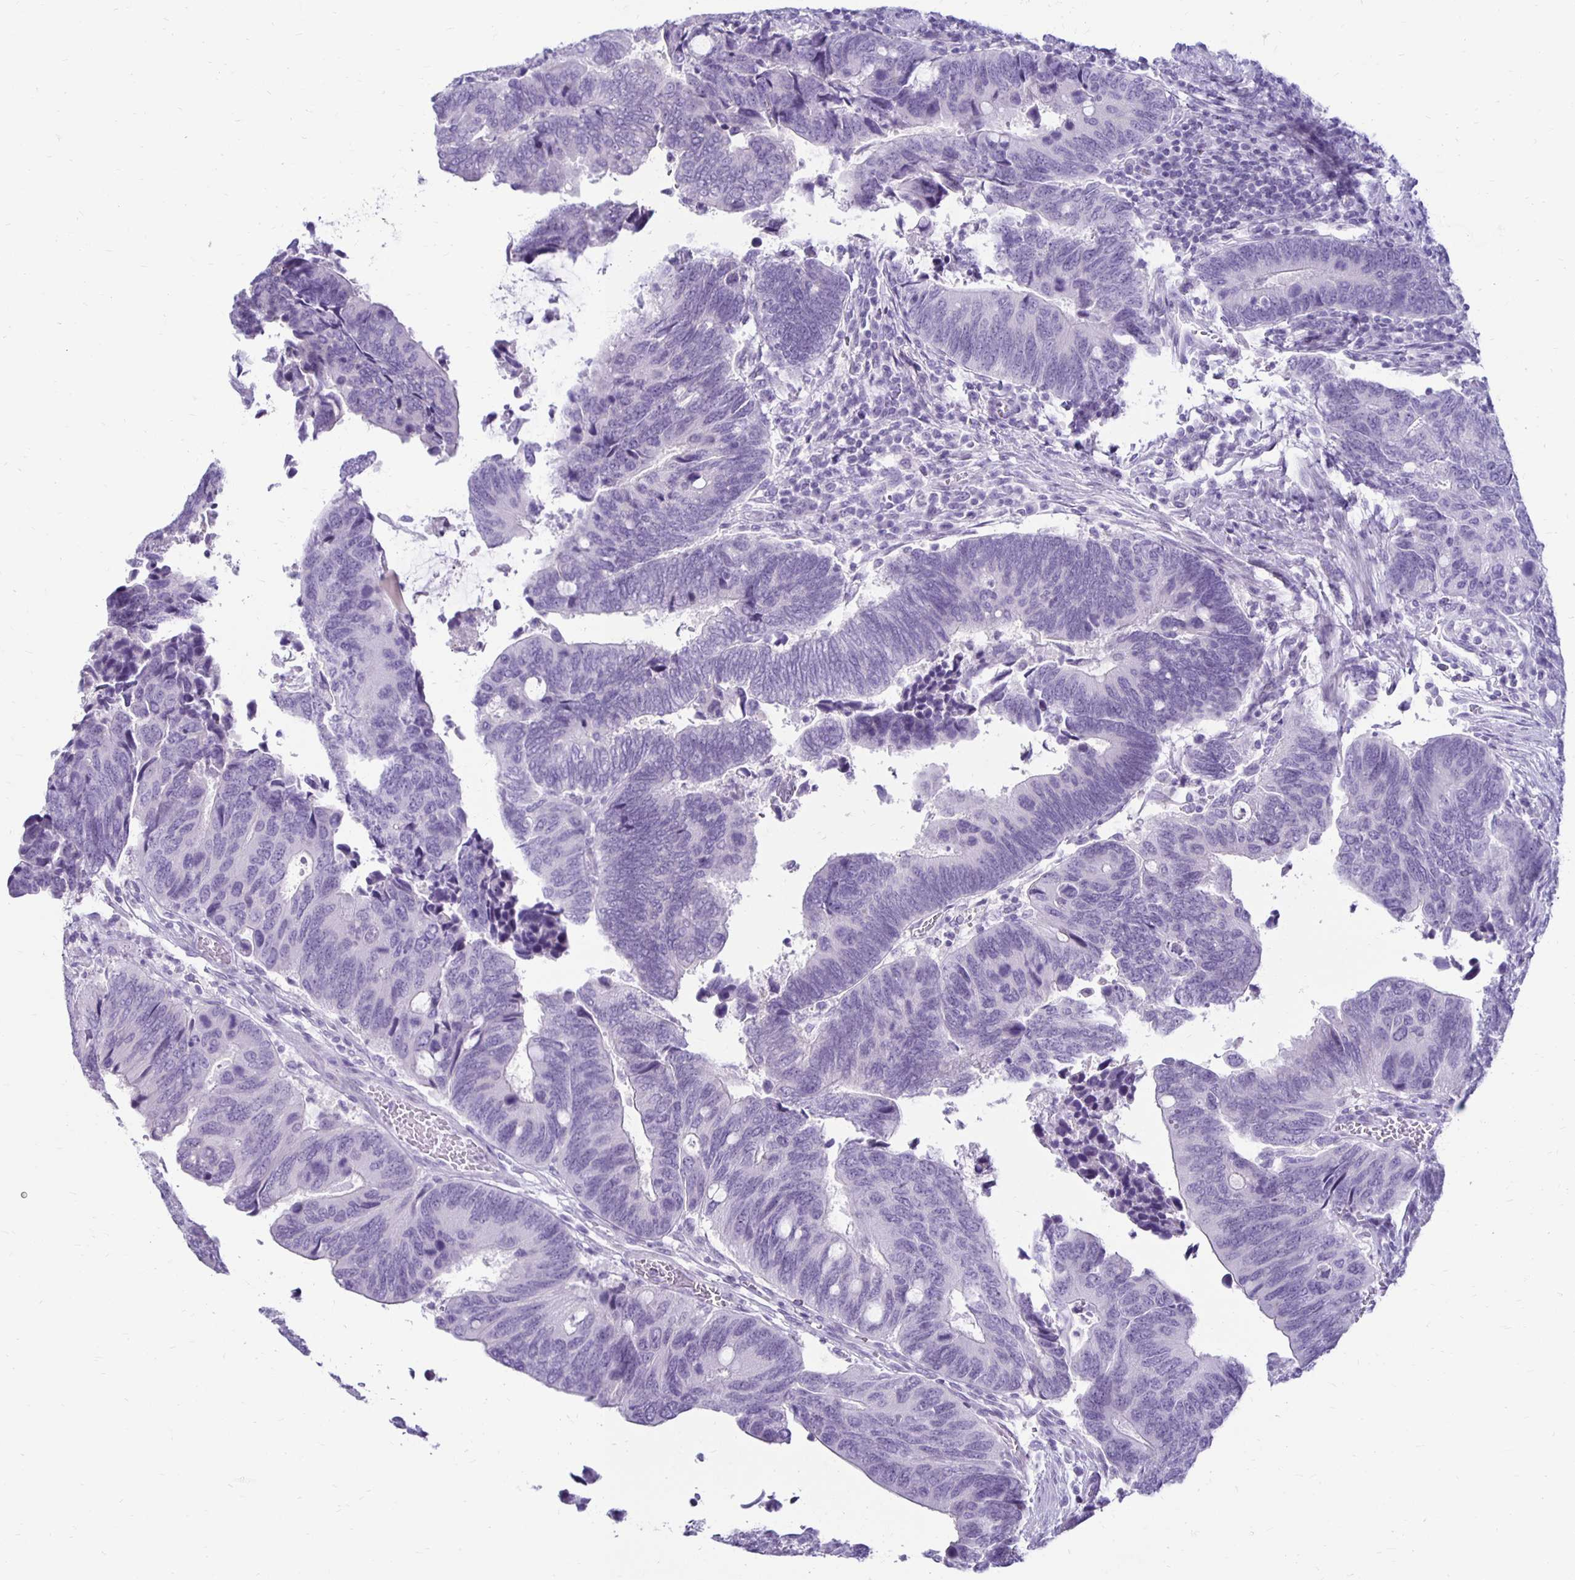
{"staining": {"intensity": "negative", "quantity": "none", "location": "none"}, "tissue": "colorectal cancer", "cell_type": "Tumor cells", "image_type": "cancer", "snomed": [{"axis": "morphology", "description": "Adenocarcinoma, NOS"}, {"axis": "topography", "description": "Colon"}], "caption": "Immunohistochemistry (IHC) of colorectal adenocarcinoma displays no positivity in tumor cells. (Stains: DAB (3,3'-diaminobenzidine) immunohistochemistry with hematoxylin counter stain, Microscopy: brightfield microscopy at high magnification).", "gene": "RYR1", "patient": {"sex": "male", "age": 87}}